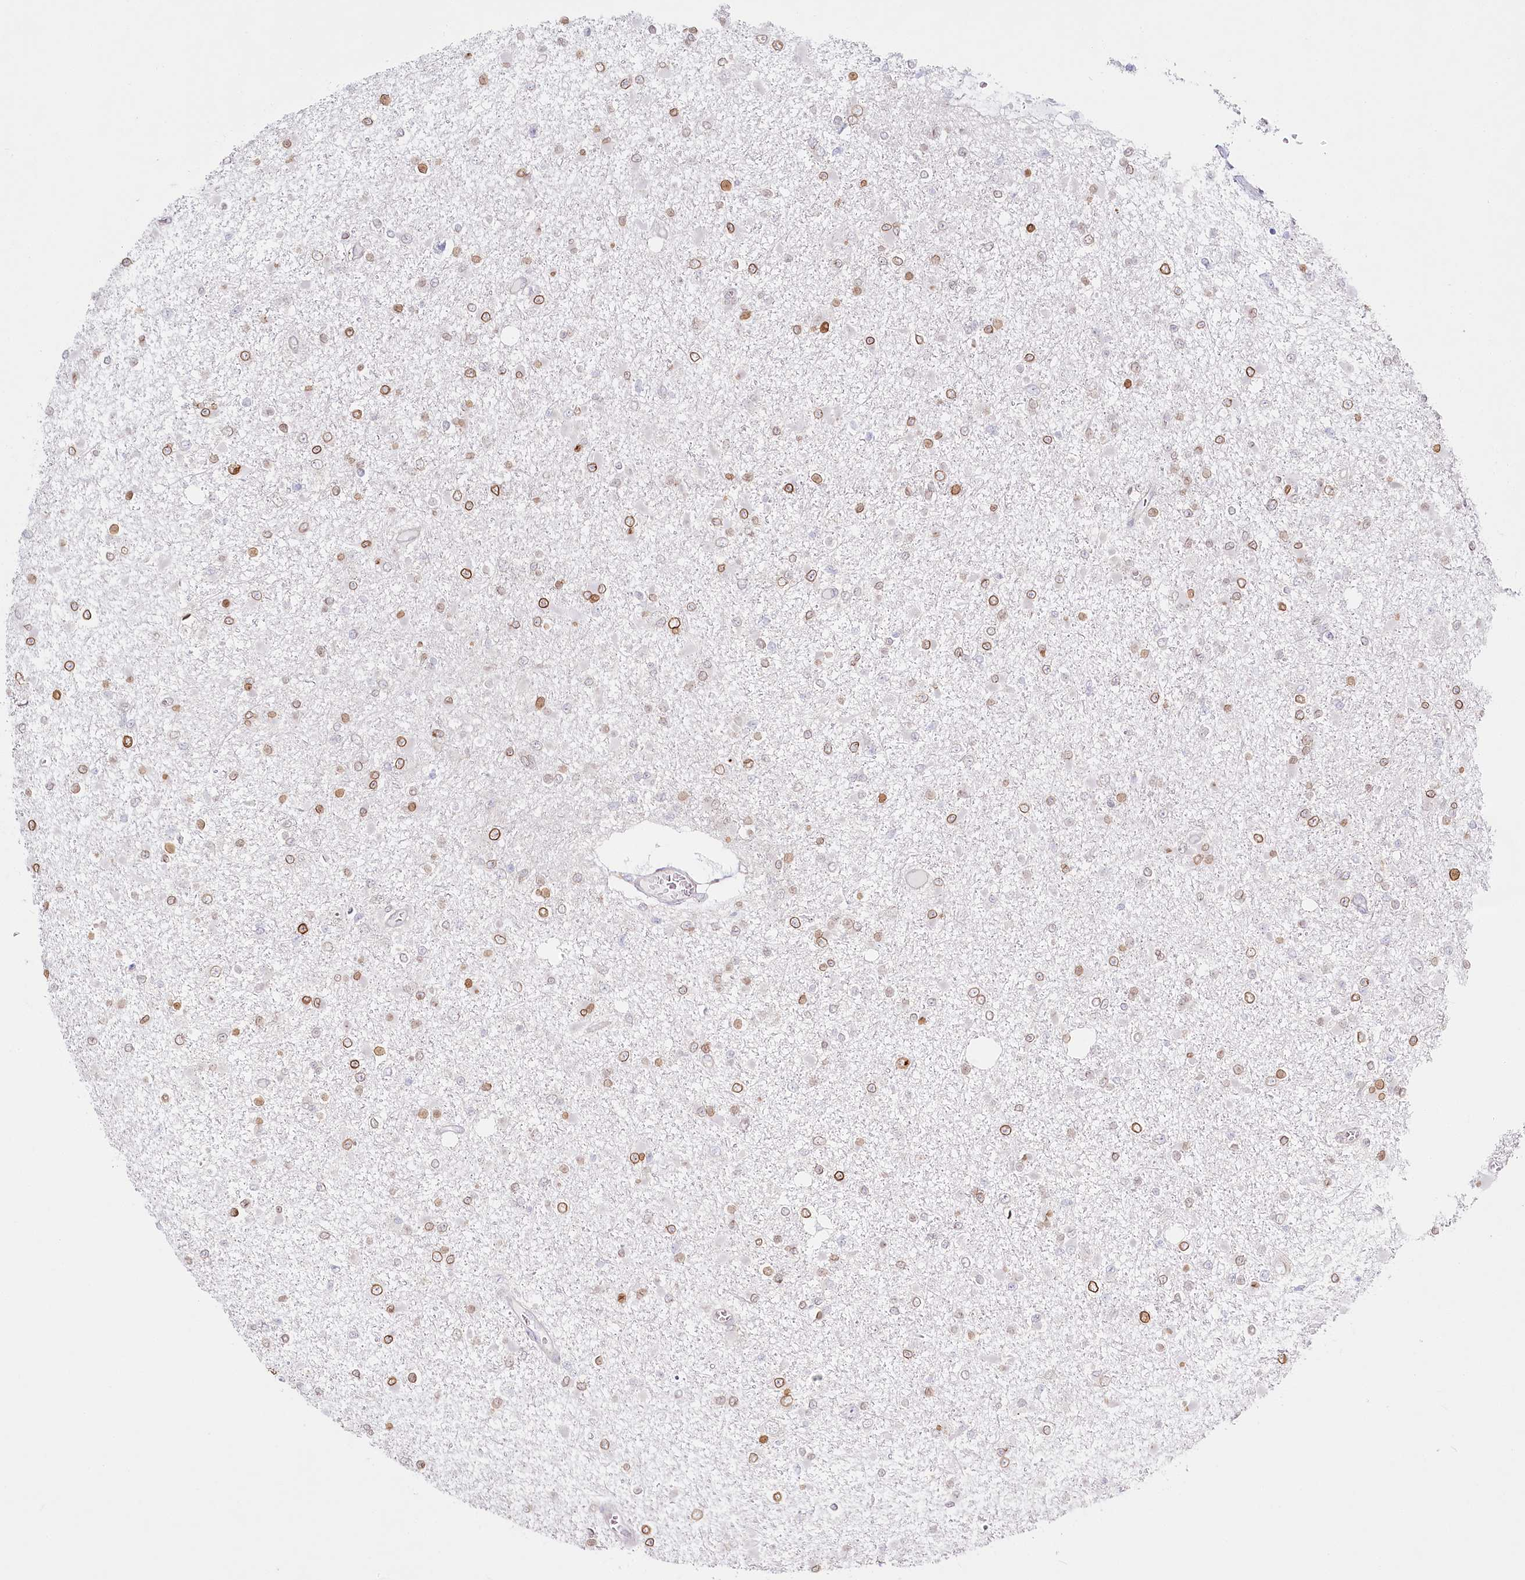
{"staining": {"intensity": "moderate", "quantity": "25%-75%", "location": "cytoplasmic/membranous,nuclear"}, "tissue": "glioma", "cell_type": "Tumor cells", "image_type": "cancer", "snomed": [{"axis": "morphology", "description": "Glioma, malignant, Low grade"}, {"axis": "topography", "description": "Brain"}], "caption": "Human glioma stained with a brown dye demonstrates moderate cytoplasmic/membranous and nuclear positive positivity in approximately 25%-75% of tumor cells.", "gene": "SPINK13", "patient": {"sex": "female", "age": 22}}